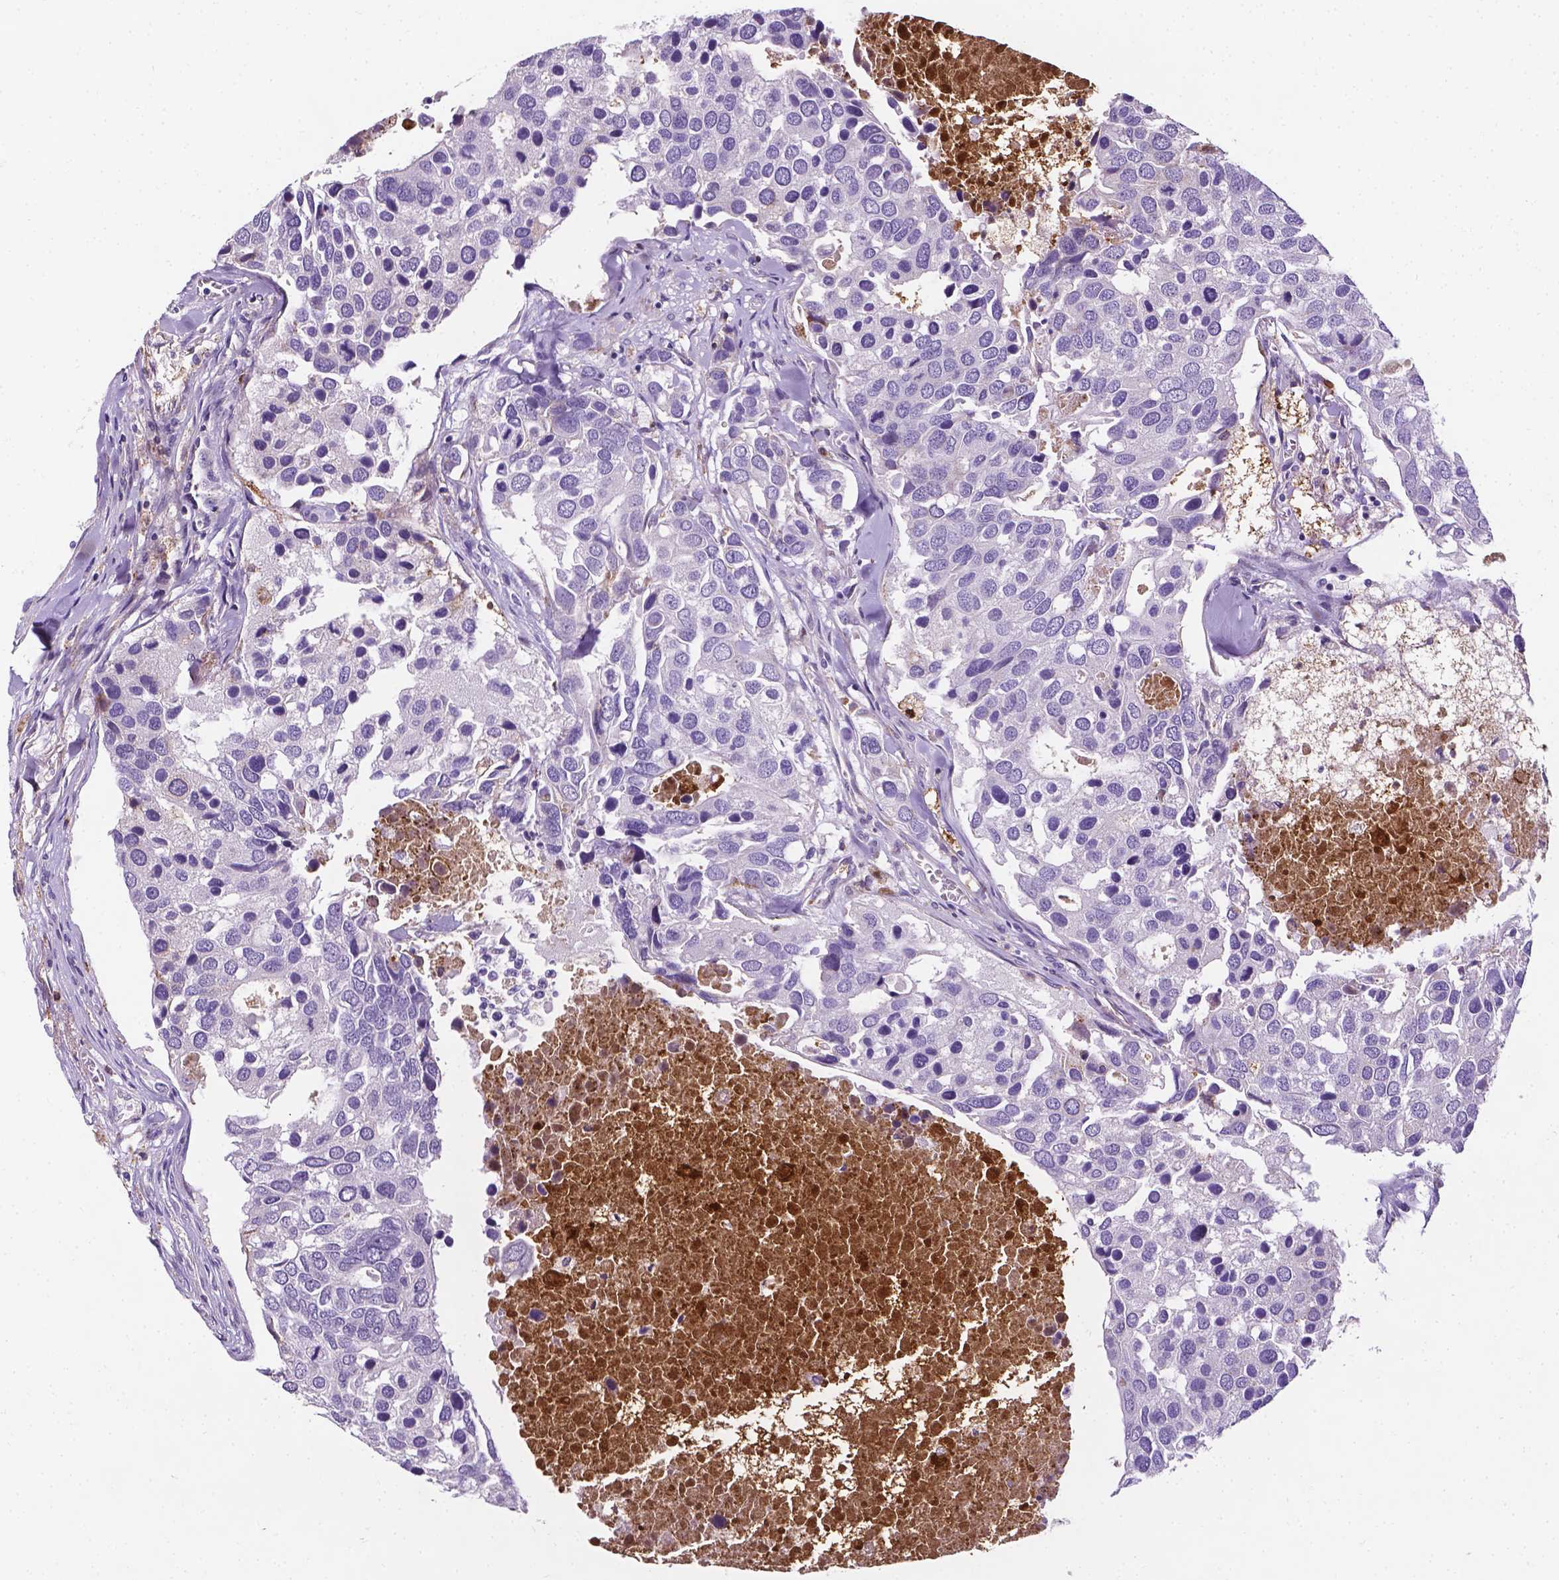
{"staining": {"intensity": "negative", "quantity": "none", "location": "none"}, "tissue": "breast cancer", "cell_type": "Tumor cells", "image_type": "cancer", "snomed": [{"axis": "morphology", "description": "Duct carcinoma"}, {"axis": "topography", "description": "Breast"}], "caption": "Immunohistochemical staining of human infiltrating ductal carcinoma (breast) shows no significant expression in tumor cells. (Immunohistochemistry, brightfield microscopy, high magnification).", "gene": "APOE", "patient": {"sex": "female", "age": 83}}